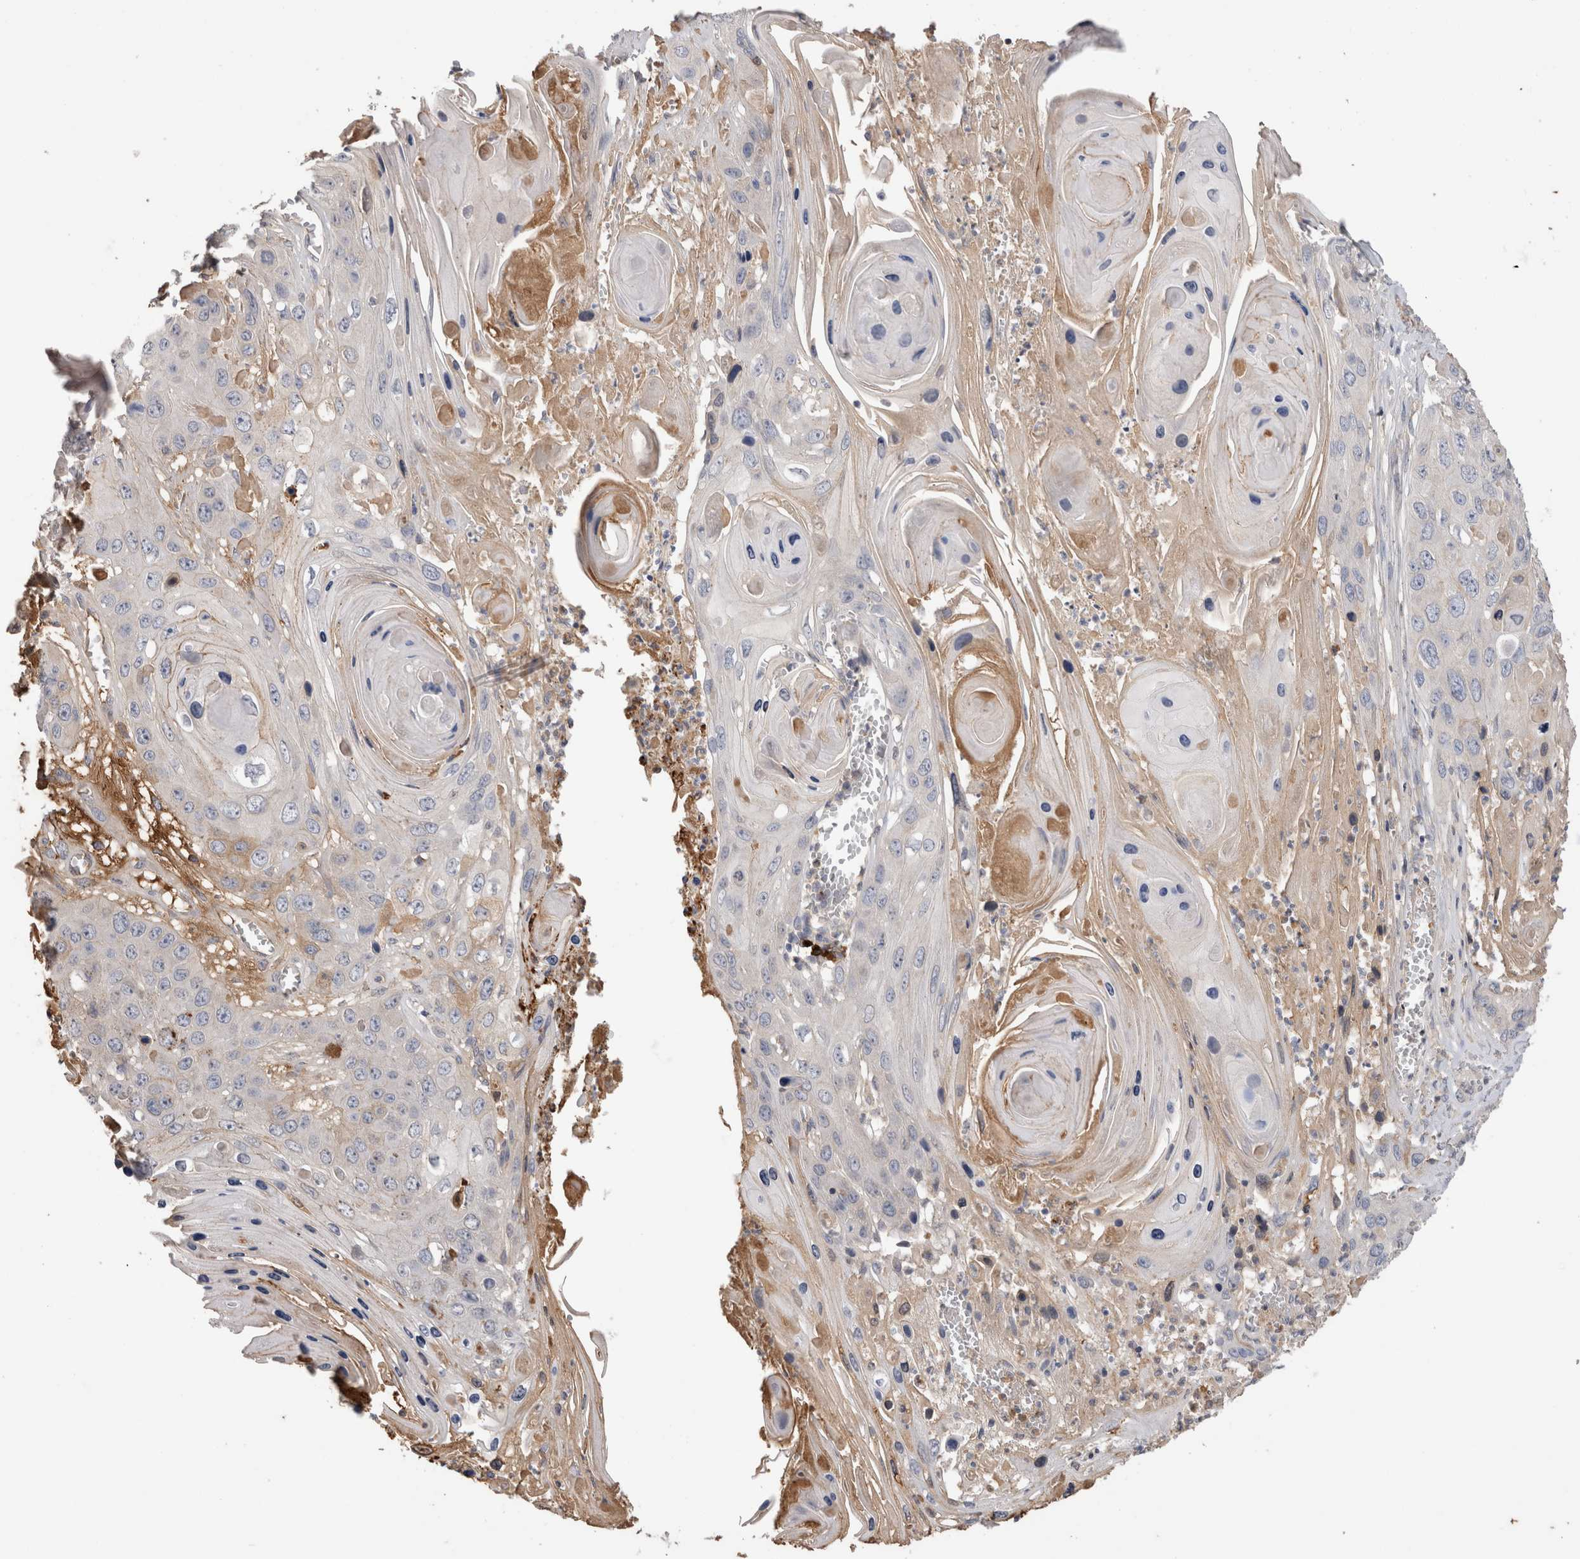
{"staining": {"intensity": "negative", "quantity": "none", "location": "none"}, "tissue": "skin cancer", "cell_type": "Tumor cells", "image_type": "cancer", "snomed": [{"axis": "morphology", "description": "Squamous cell carcinoma, NOS"}, {"axis": "topography", "description": "Skin"}], "caption": "Human skin cancer (squamous cell carcinoma) stained for a protein using IHC reveals no positivity in tumor cells.", "gene": "PPP3CC", "patient": {"sex": "male", "age": 55}}